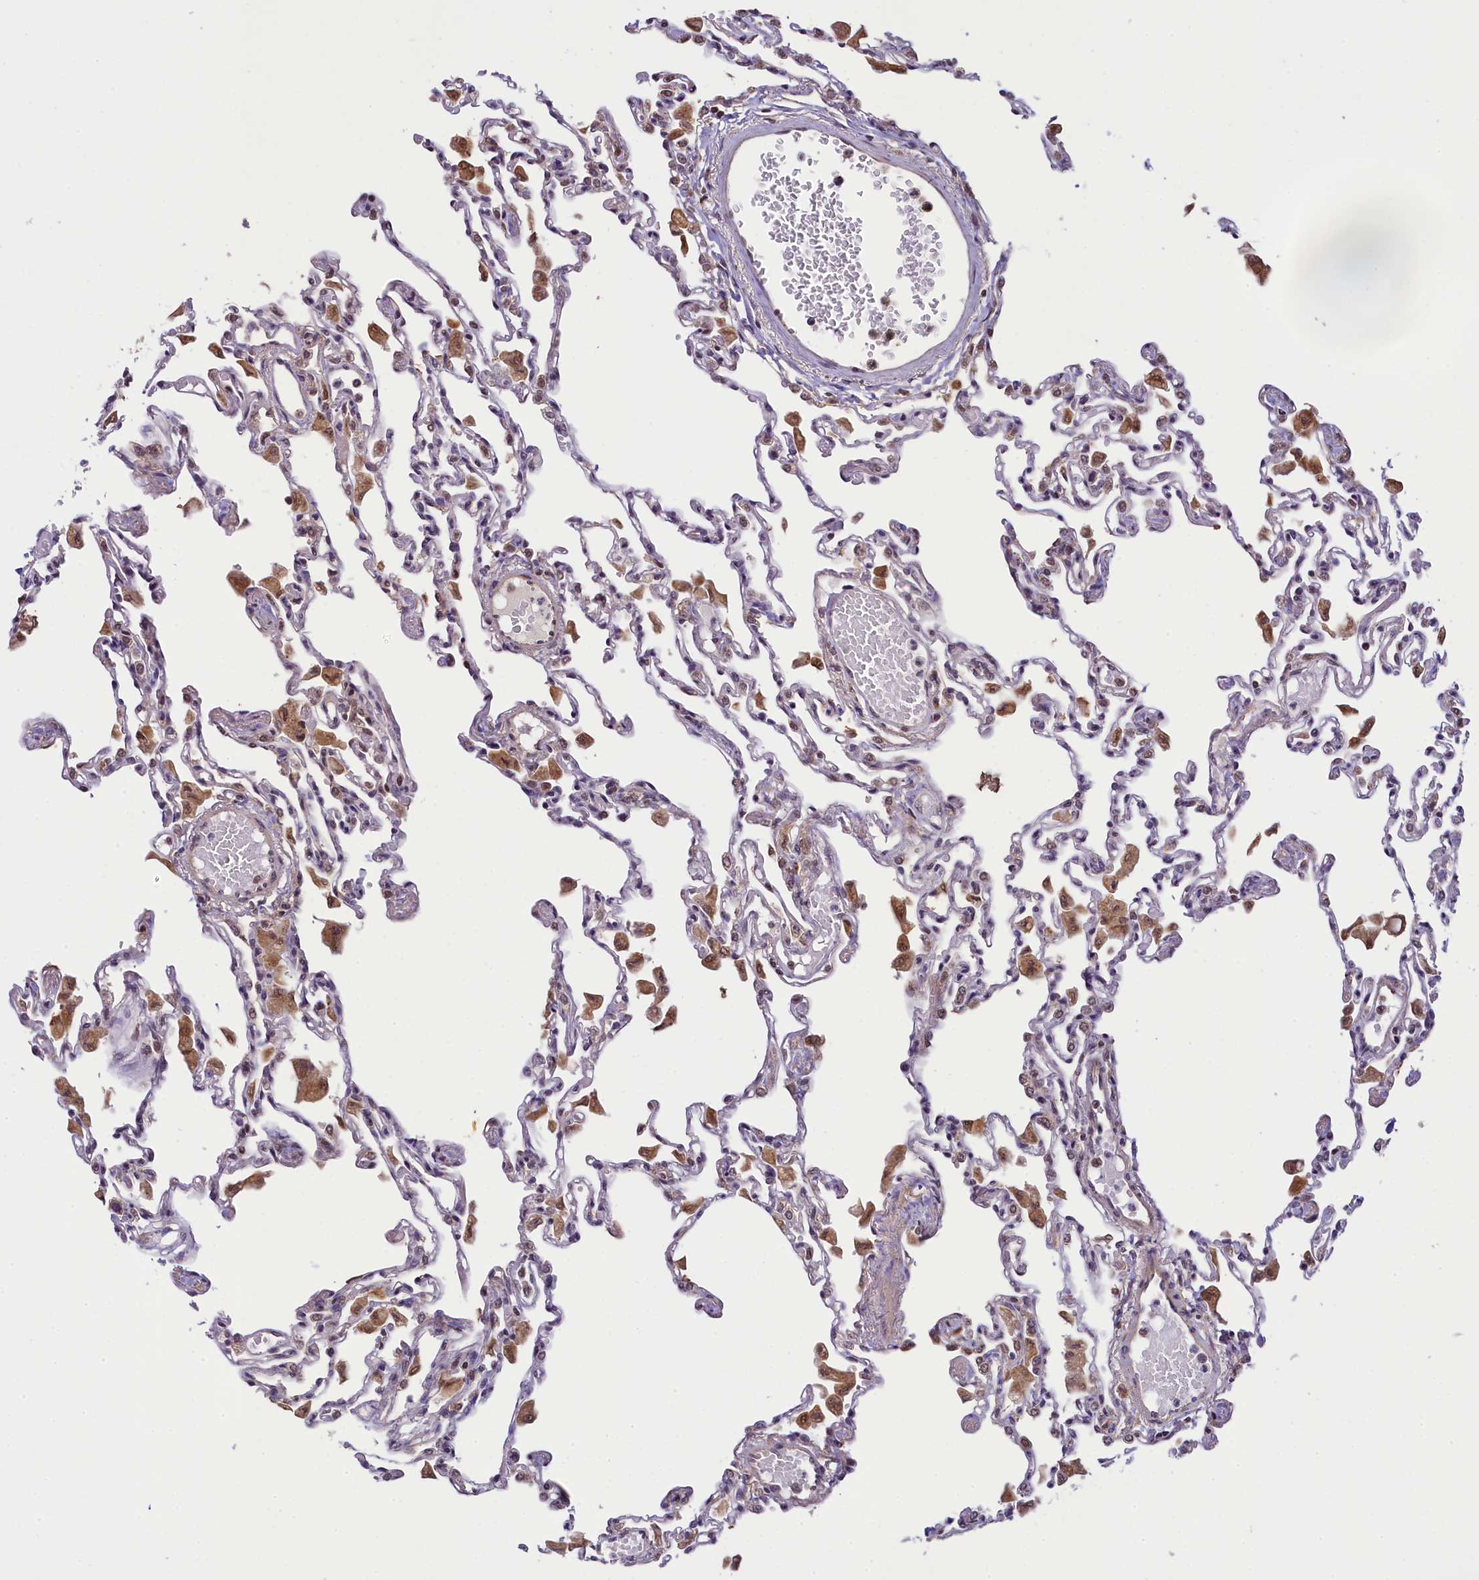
{"staining": {"intensity": "moderate", "quantity": "<25%", "location": "cytoplasmic/membranous"}, "tissue": "lung", "cell_type": "Alveolar cells", "image_type": "normal", "snomed": [{"axis": "morphology", "description": "Normal tissue, NOS"}, {"axis": "topography", "description": "Bronchus"}, {"axis": "topography", "description": "Lung"}], "caption": "The image exhibits a brown stain indicating the presence of a protein in the cytoplasmic/membranous of alveolar cells in lung.", "gene": "PAF1", "patient": {"sex": "female", "age": 49}}